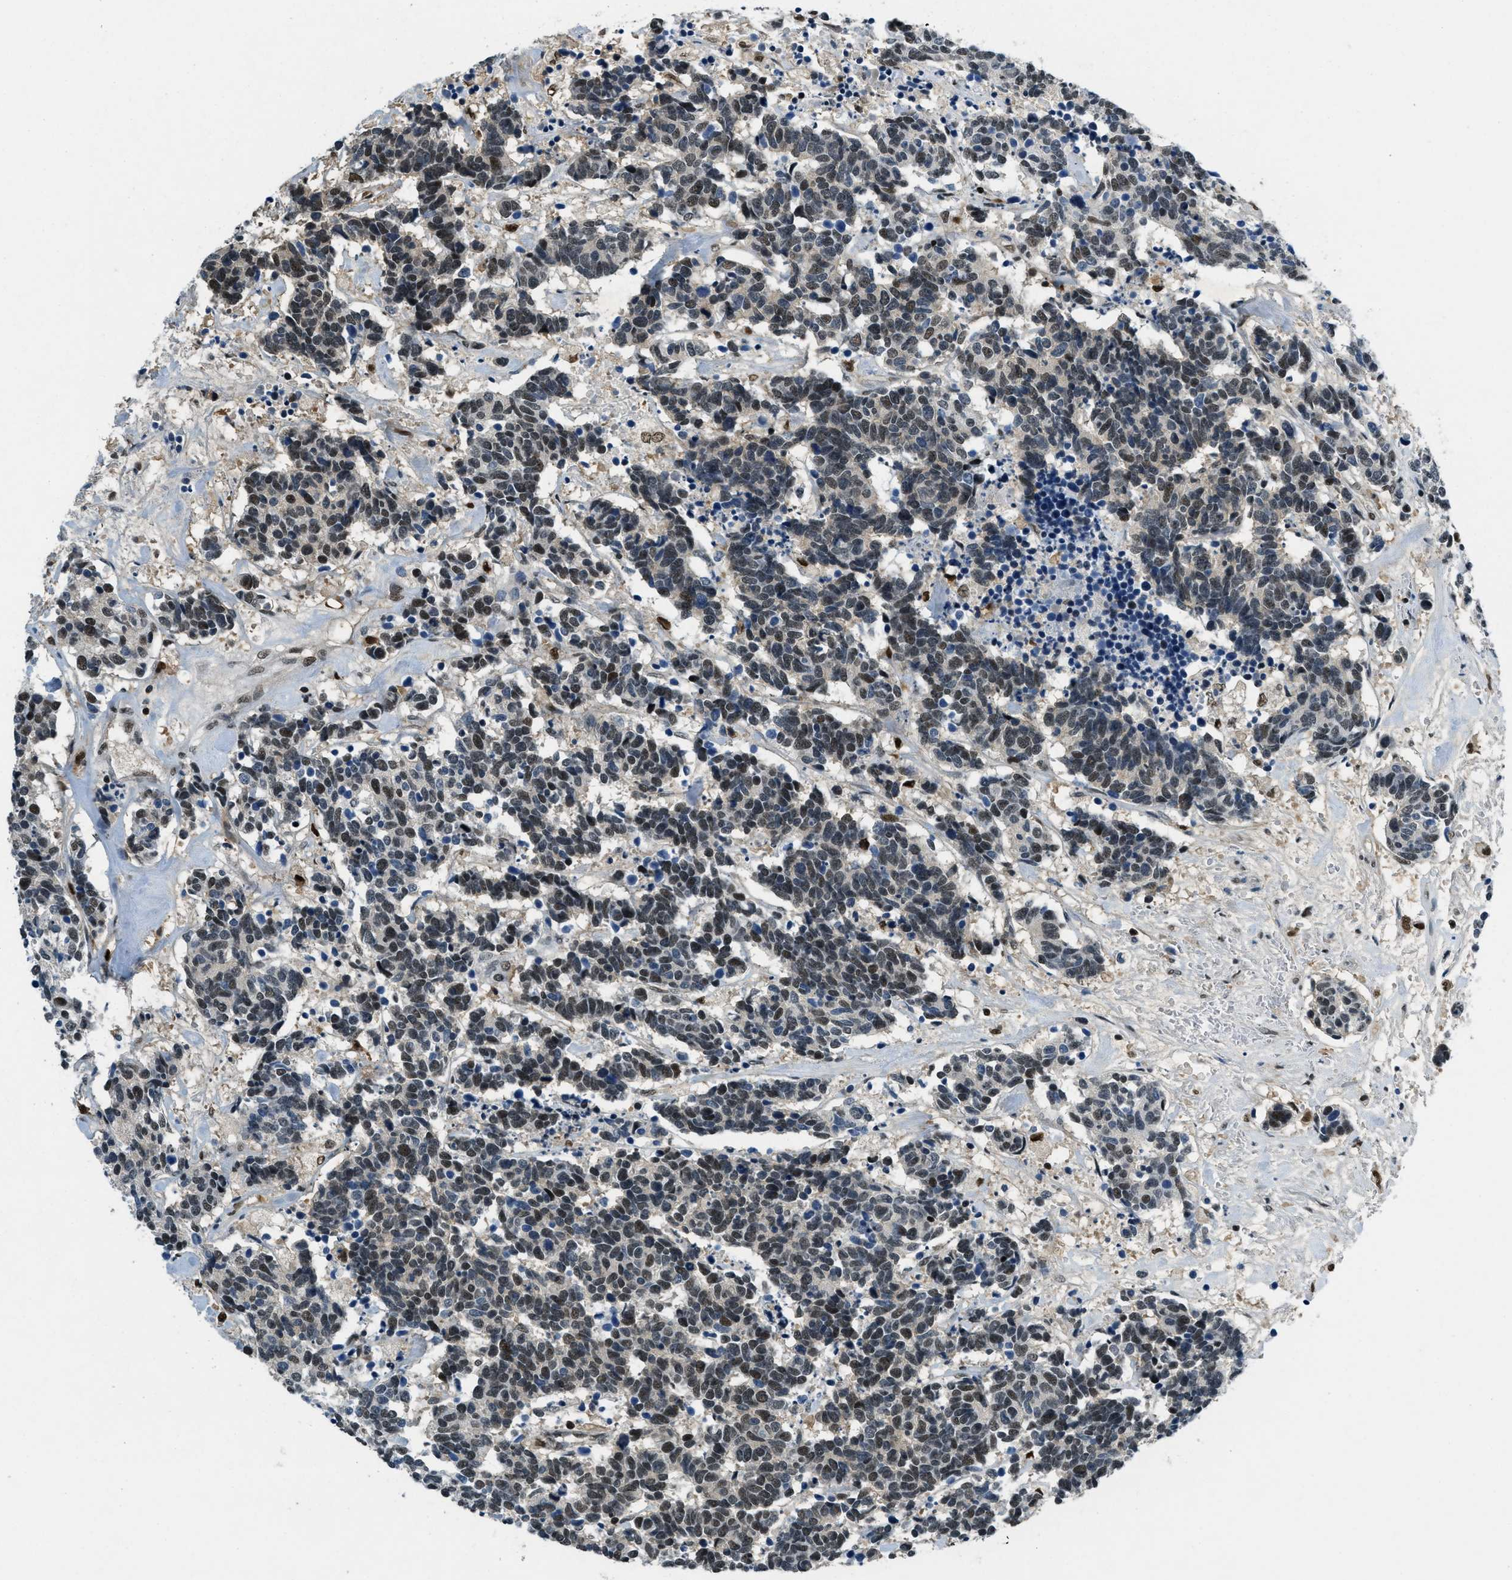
{"staining": {"intensity": "strong", "quantity": "25%-75%", "location": "nuclear"}, "tissue": "carcinoid", "cell_type": "Tumor cells", "image_type": "cancer", "snomed": [{"axis": "morphology", "description": "Carcinoma, NOS"}, {"axis": "morphology", "description": "Carcinoid, malignant, NOS"}, {"axis": "topography", "description": "Urinary bladder"}], "caption": "Protein staining shows strong nuclear staining in about 25%-75% of tumor cells in malignant carcinoid. Nuclei are stained in blue.", "gene": "OGFR", "patient": {"sex": "male", "age": 57}}